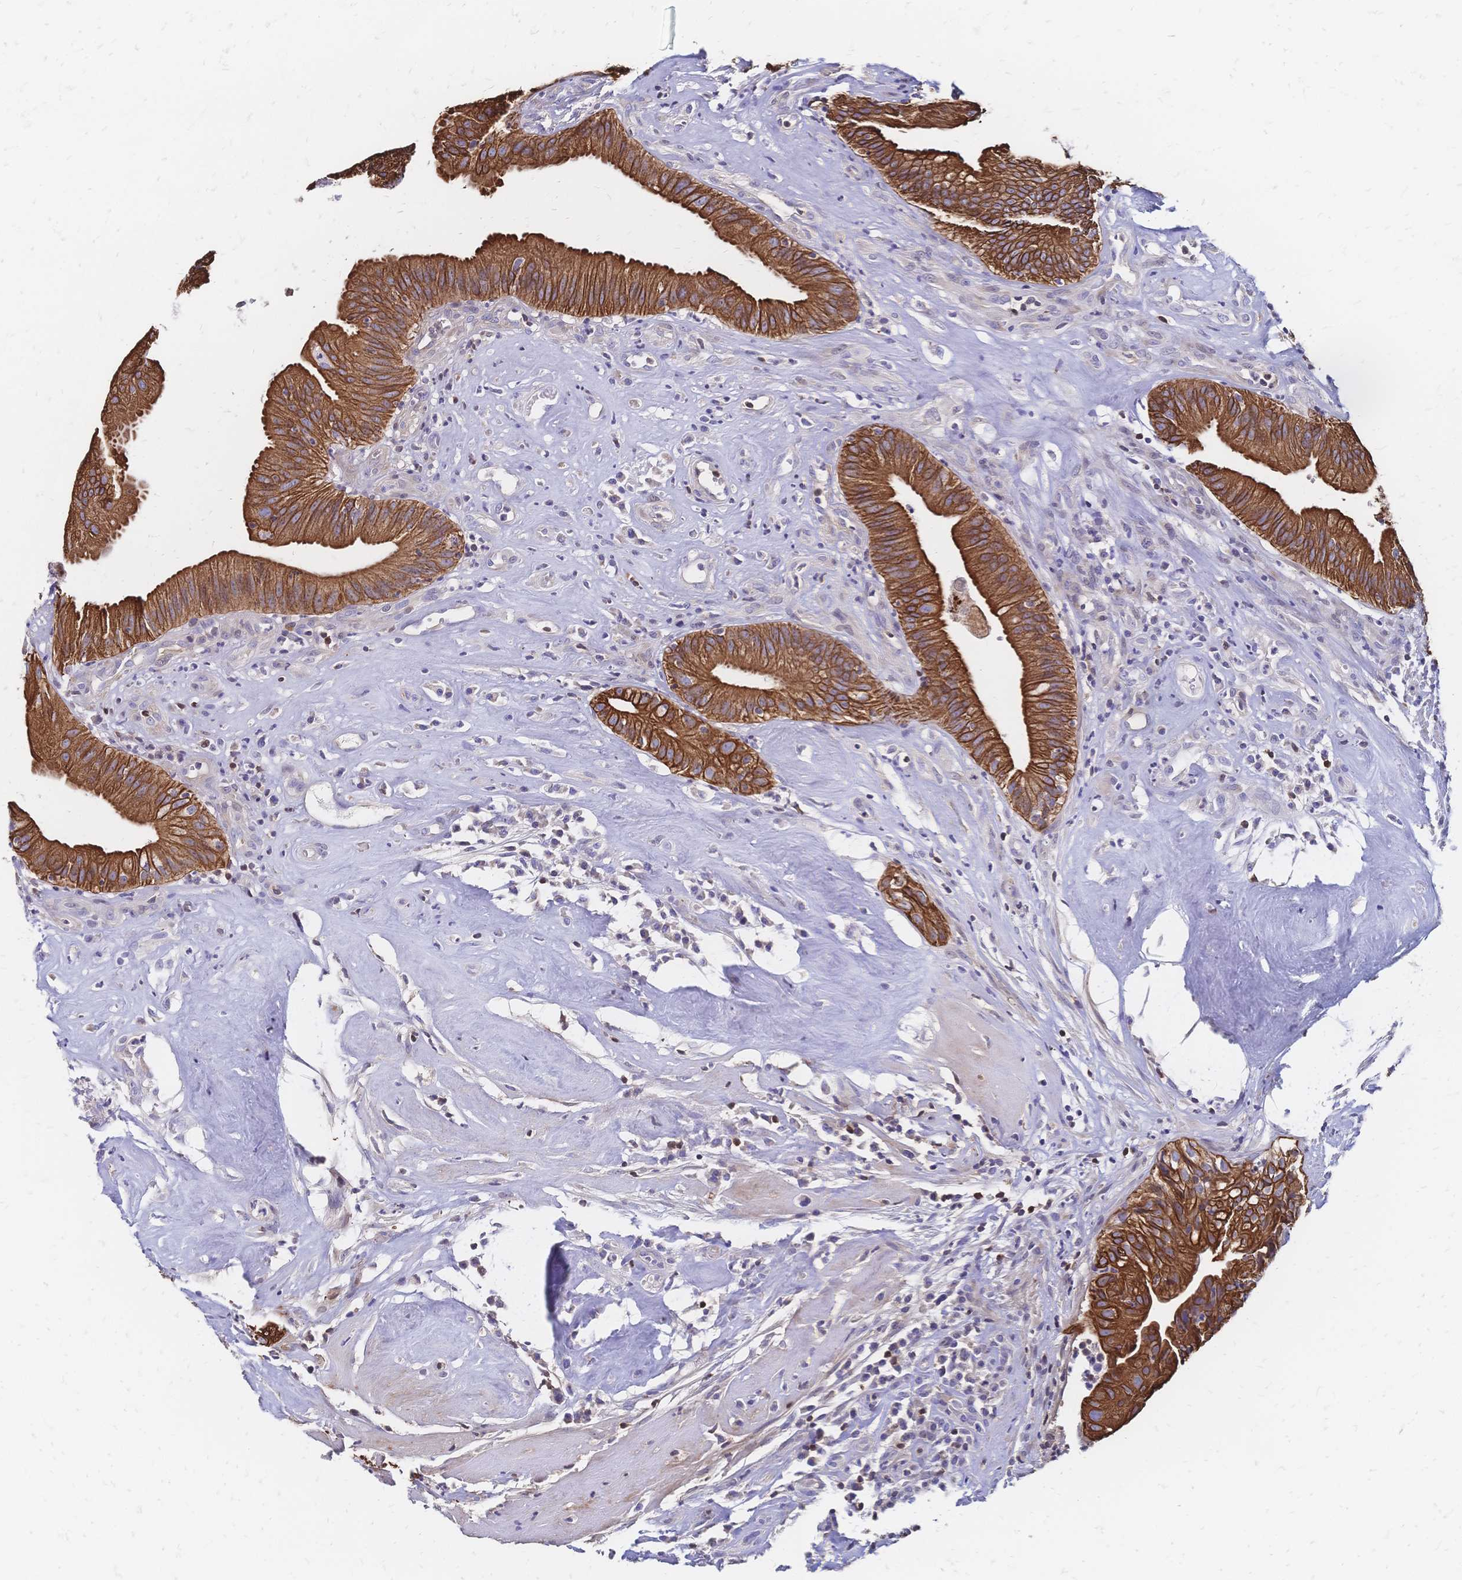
{"staining": {"intensity": "strong", "quantity": ">75%", "location": "cytoplasmic/membranous"}, "tissue": "head and neck cancer", "cell_type": "Tumor cells", "image_type": "cancer", "snomed": [{"axis": "morphology", "description": "Adenocarcinoma, NOS"}, {"axis": "topography", "description": "Head-Neck"}], "caption": "DAB (3,3'-diaminobenzidine) immunohistochemical staining of human adenocarcinoma (head and neck) reveals strong cytoplasmic/membranous protein expression in about >75% of tumor cells.", "gene": "DTNB", "patient": {"sex": "male", "age": 44}}